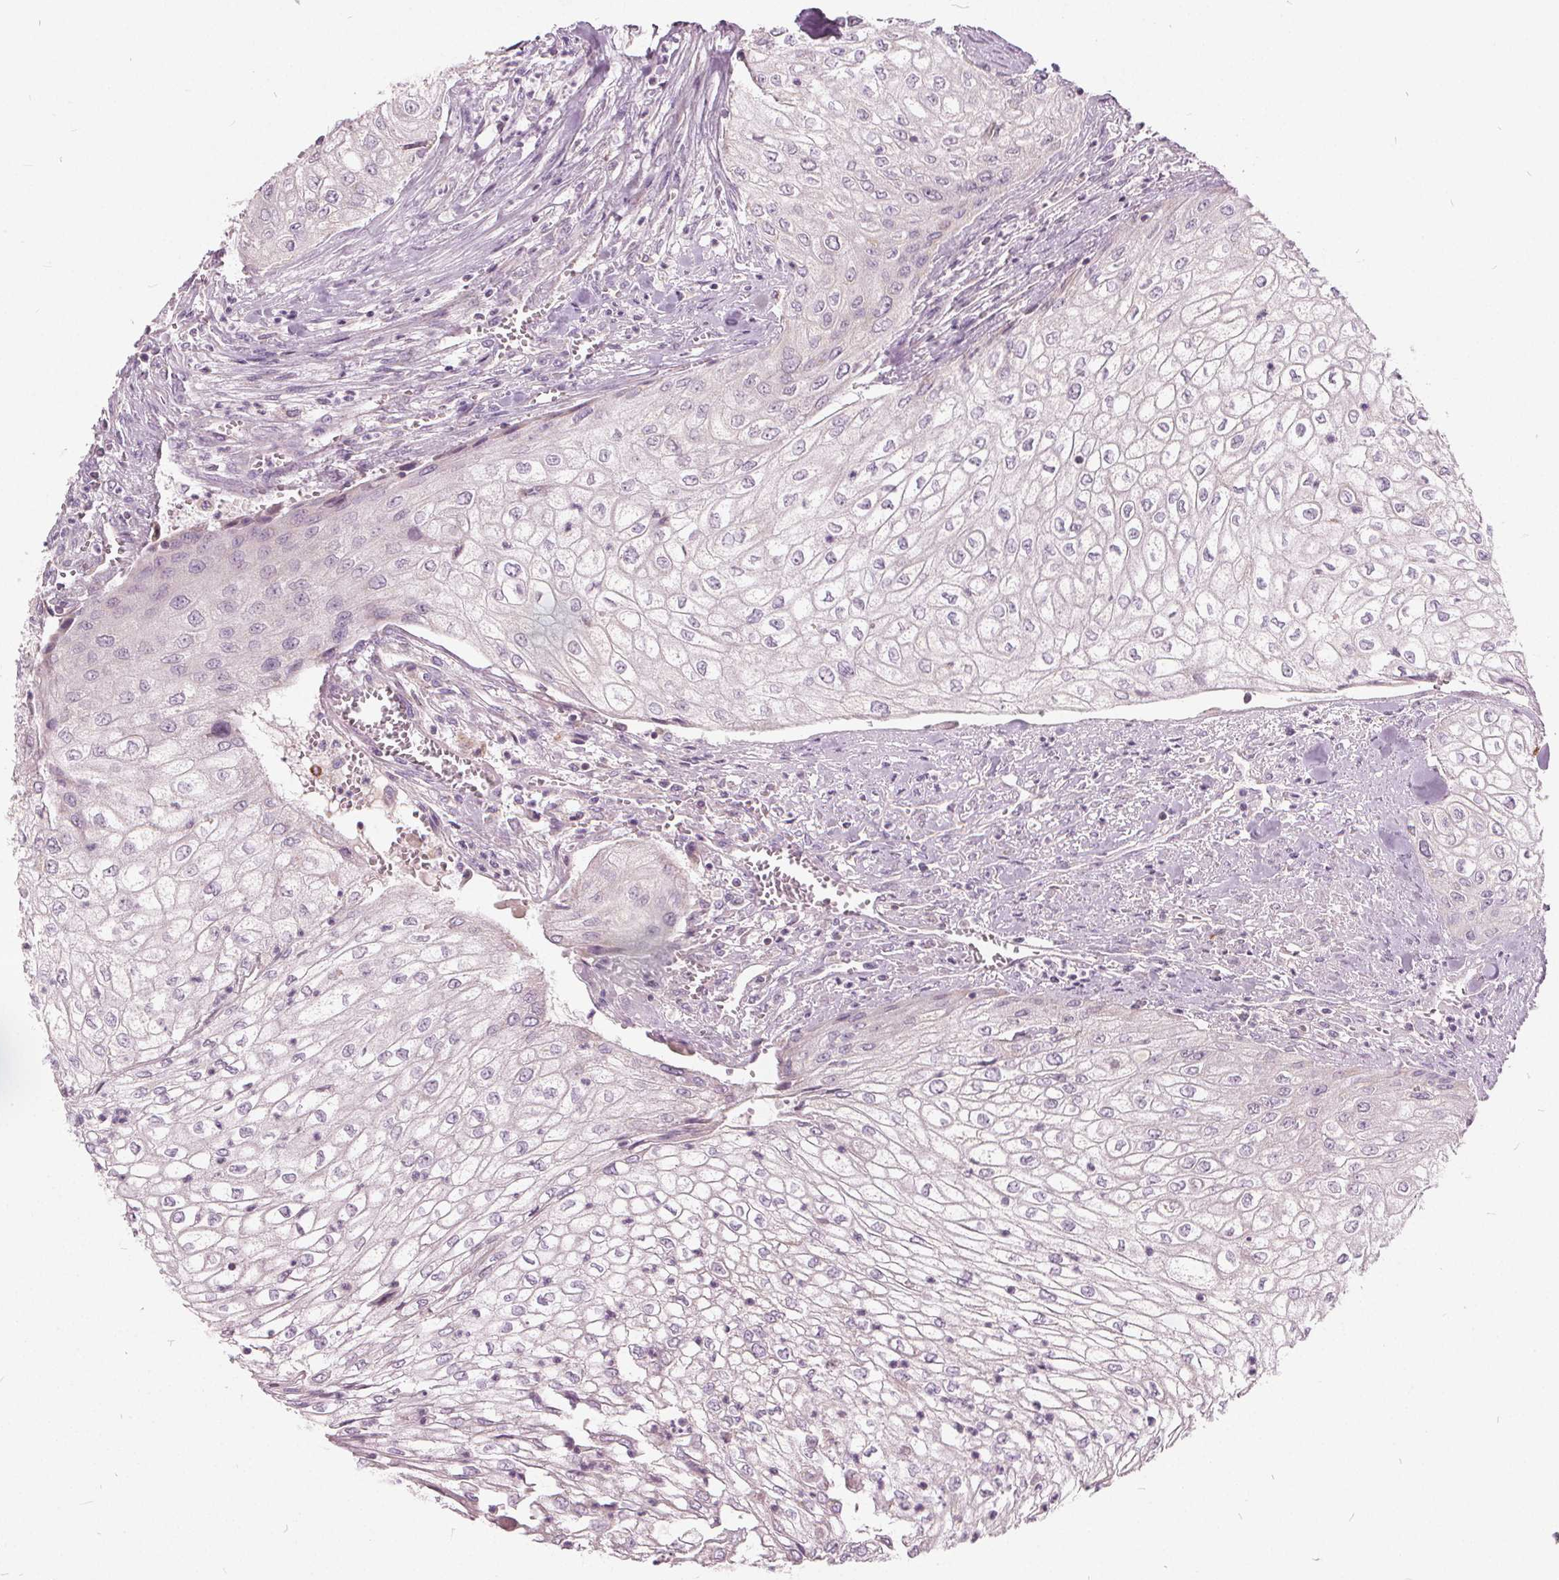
{"staining": {"intensity": "negative", "quantity": "none", "location": "none"}, "tissue": "urothelial cancer", "cell_type": "Tumor cells", "image_type": "cancer", "snomed": [{"axis": "morphology", "description": "Urothelial carcinoma, High grade"}, {"axis": "topography", "description": "Urinary bladder"}], "caption": "Immunohistochemistry (IHC) histopathology image of human urothelial carcinoma (high-grade) stained for a protein (brown), which exhibits no staining in tumor cells. Nuclei are stained in blue.", "gene": "ECI2", "patient": {"sex": "male", "age": 62}}